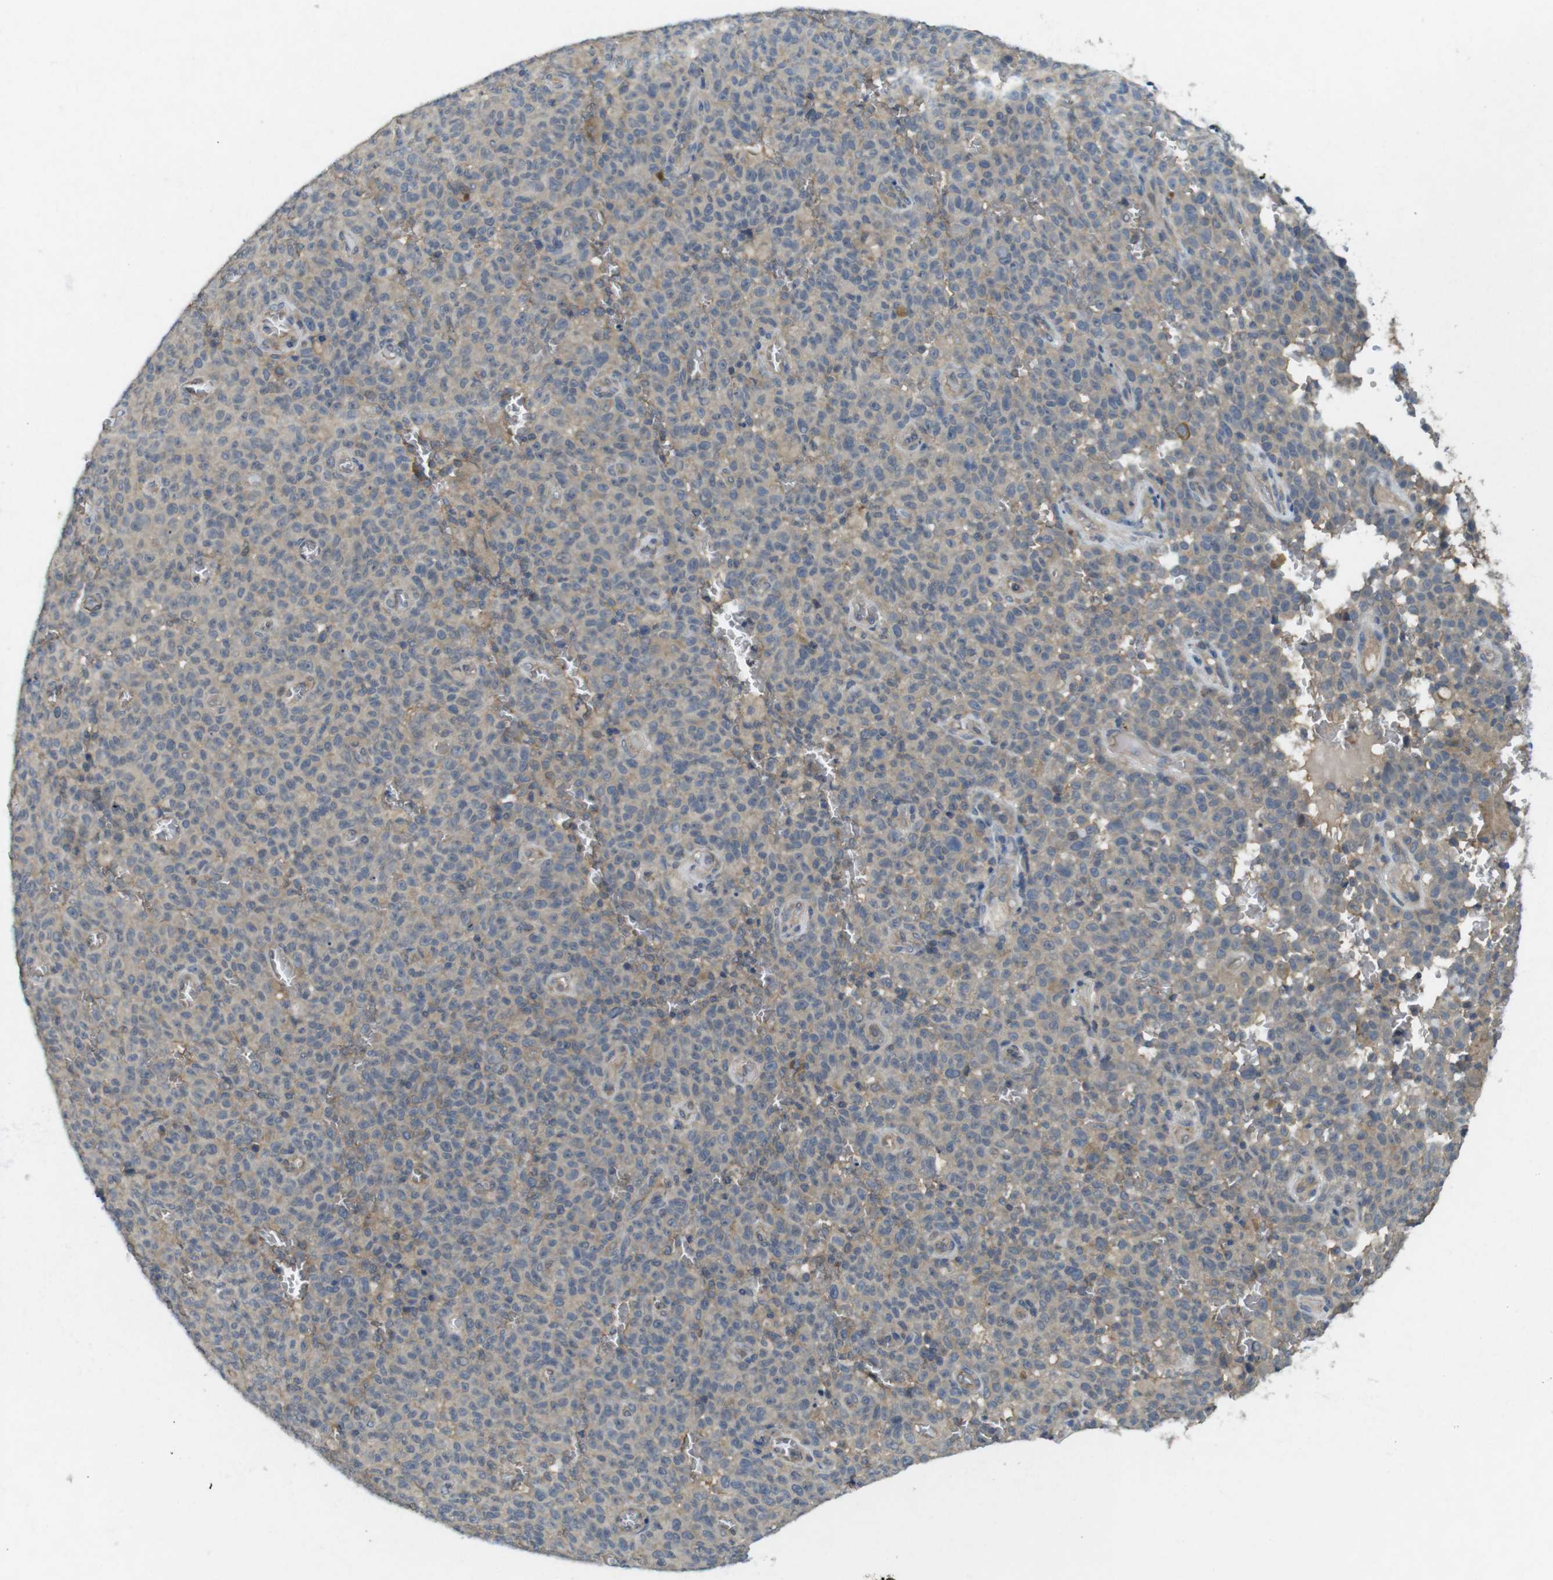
{"staining": {"intensity": "weak", "quantity": "25%-75%", "location": "cytoplasmic/membranous"}, "tissue": "melanoma", "cell_type": "Tumor cells", "image_type": "cancer", "snomed": [{"axis": "morphology", "description": "Malignant melanoma, NOS"}, {"axis": "topography", "description": "Skin"}], "caption": "Tumor cells display low levels of weak cytoplasmic/membranous positivity in approximately 25%-75% of cells in malignant melanoma.", "gene": "SUGT1", "patient": {"sex": "female", "age": 82}}